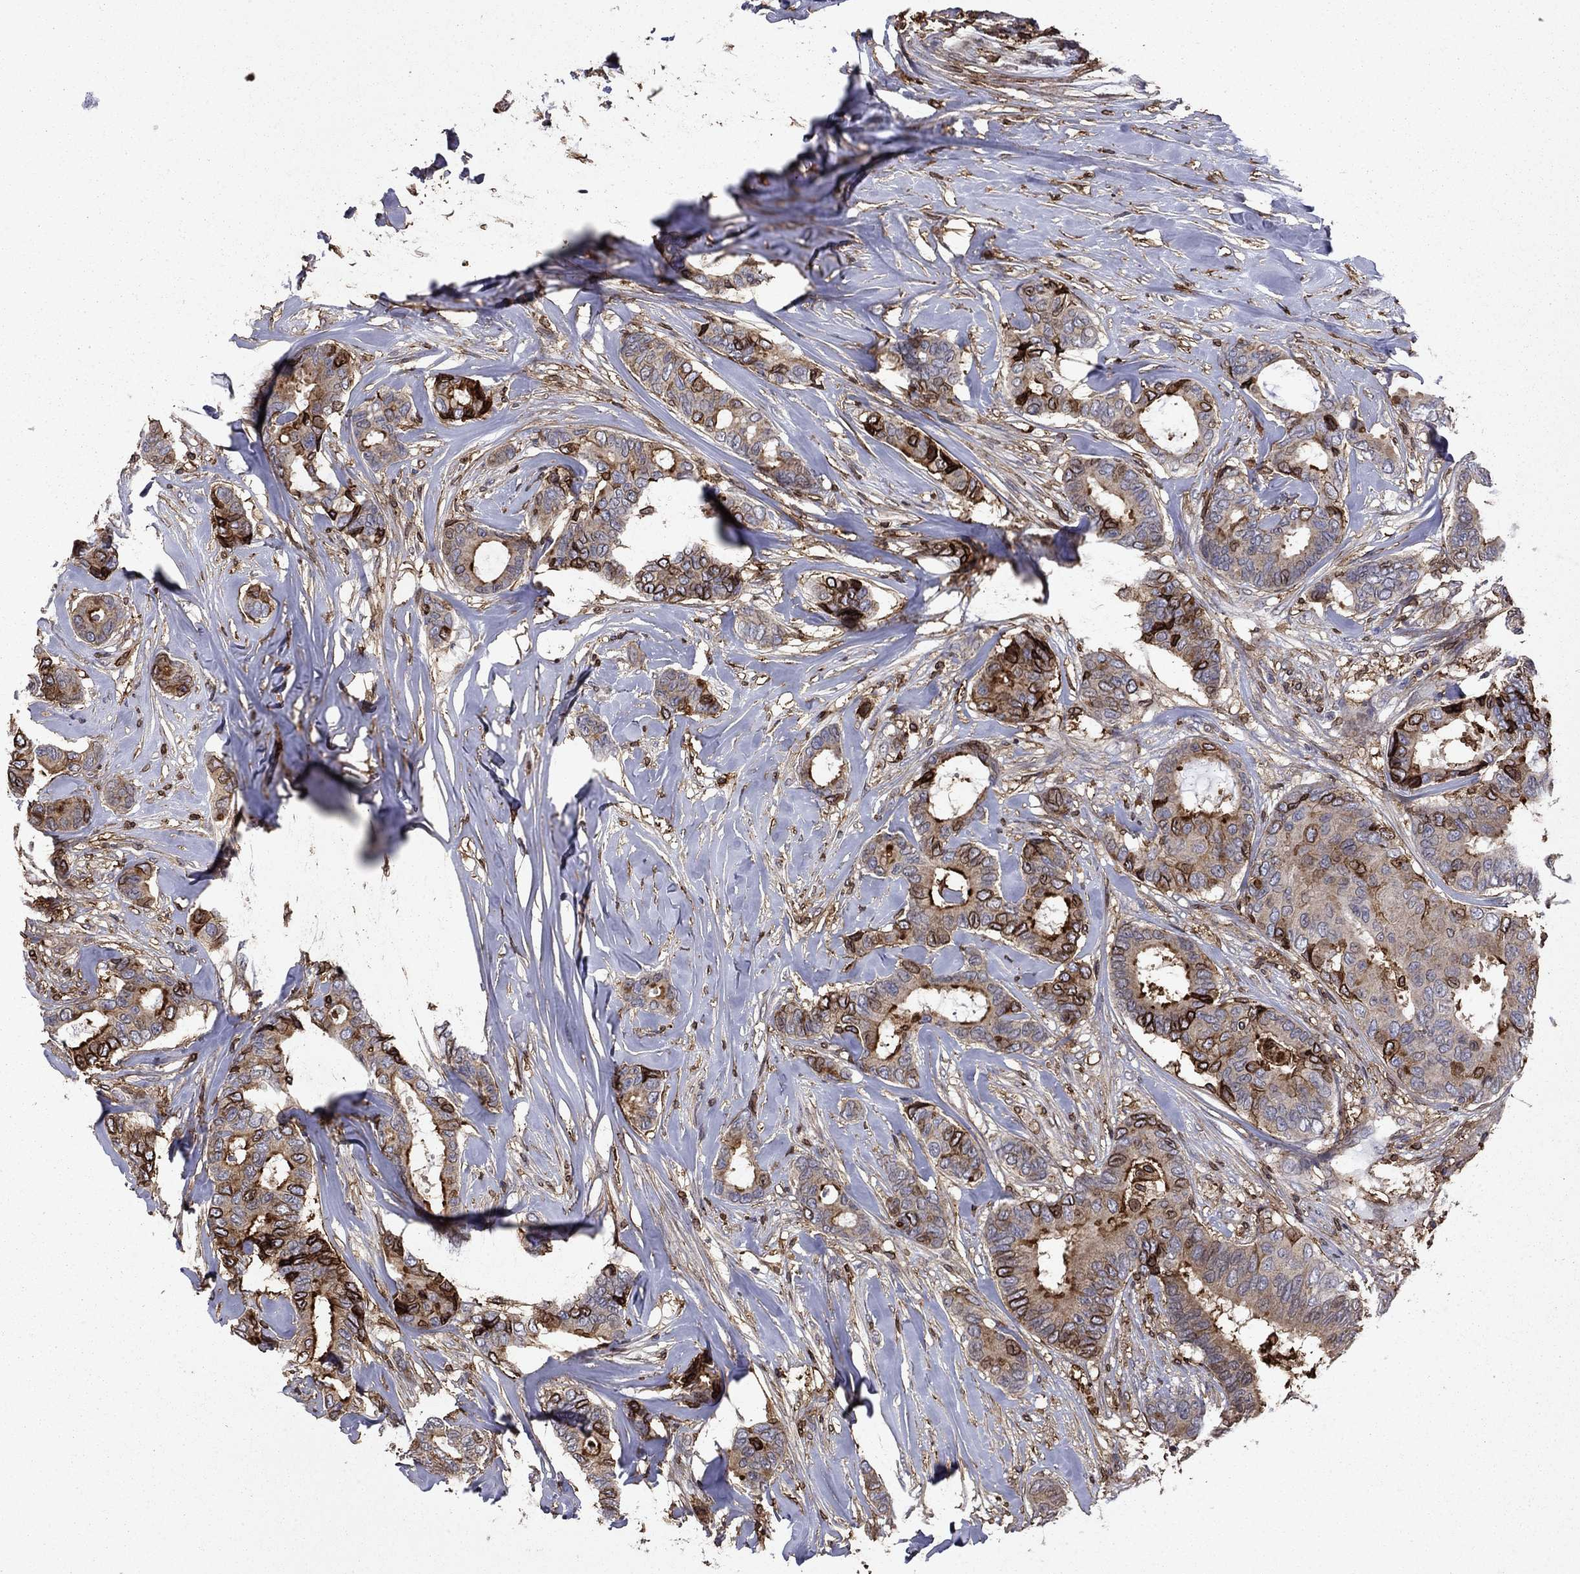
{"staining": {"intensity": "strong", "quantity": "<25%", "location": "cytoplasmic/membranous"}, "tissue": "breast cancer", "cell_type": "Tumor cells", "image_type": "cancer", "snomed": [{"axis": "morphology", "description": "Duct carcinoma"}, {"axis": "topography", "description": "Breast"}], "caption": "Brown immunohistochemical staining in breast intraductal carcinoma reveals strong cytoplasmic/membranous staining in approximately <25% of tumor cells.", "gene": "PLAU", "patient": {"sex": "female", "age": 75}}